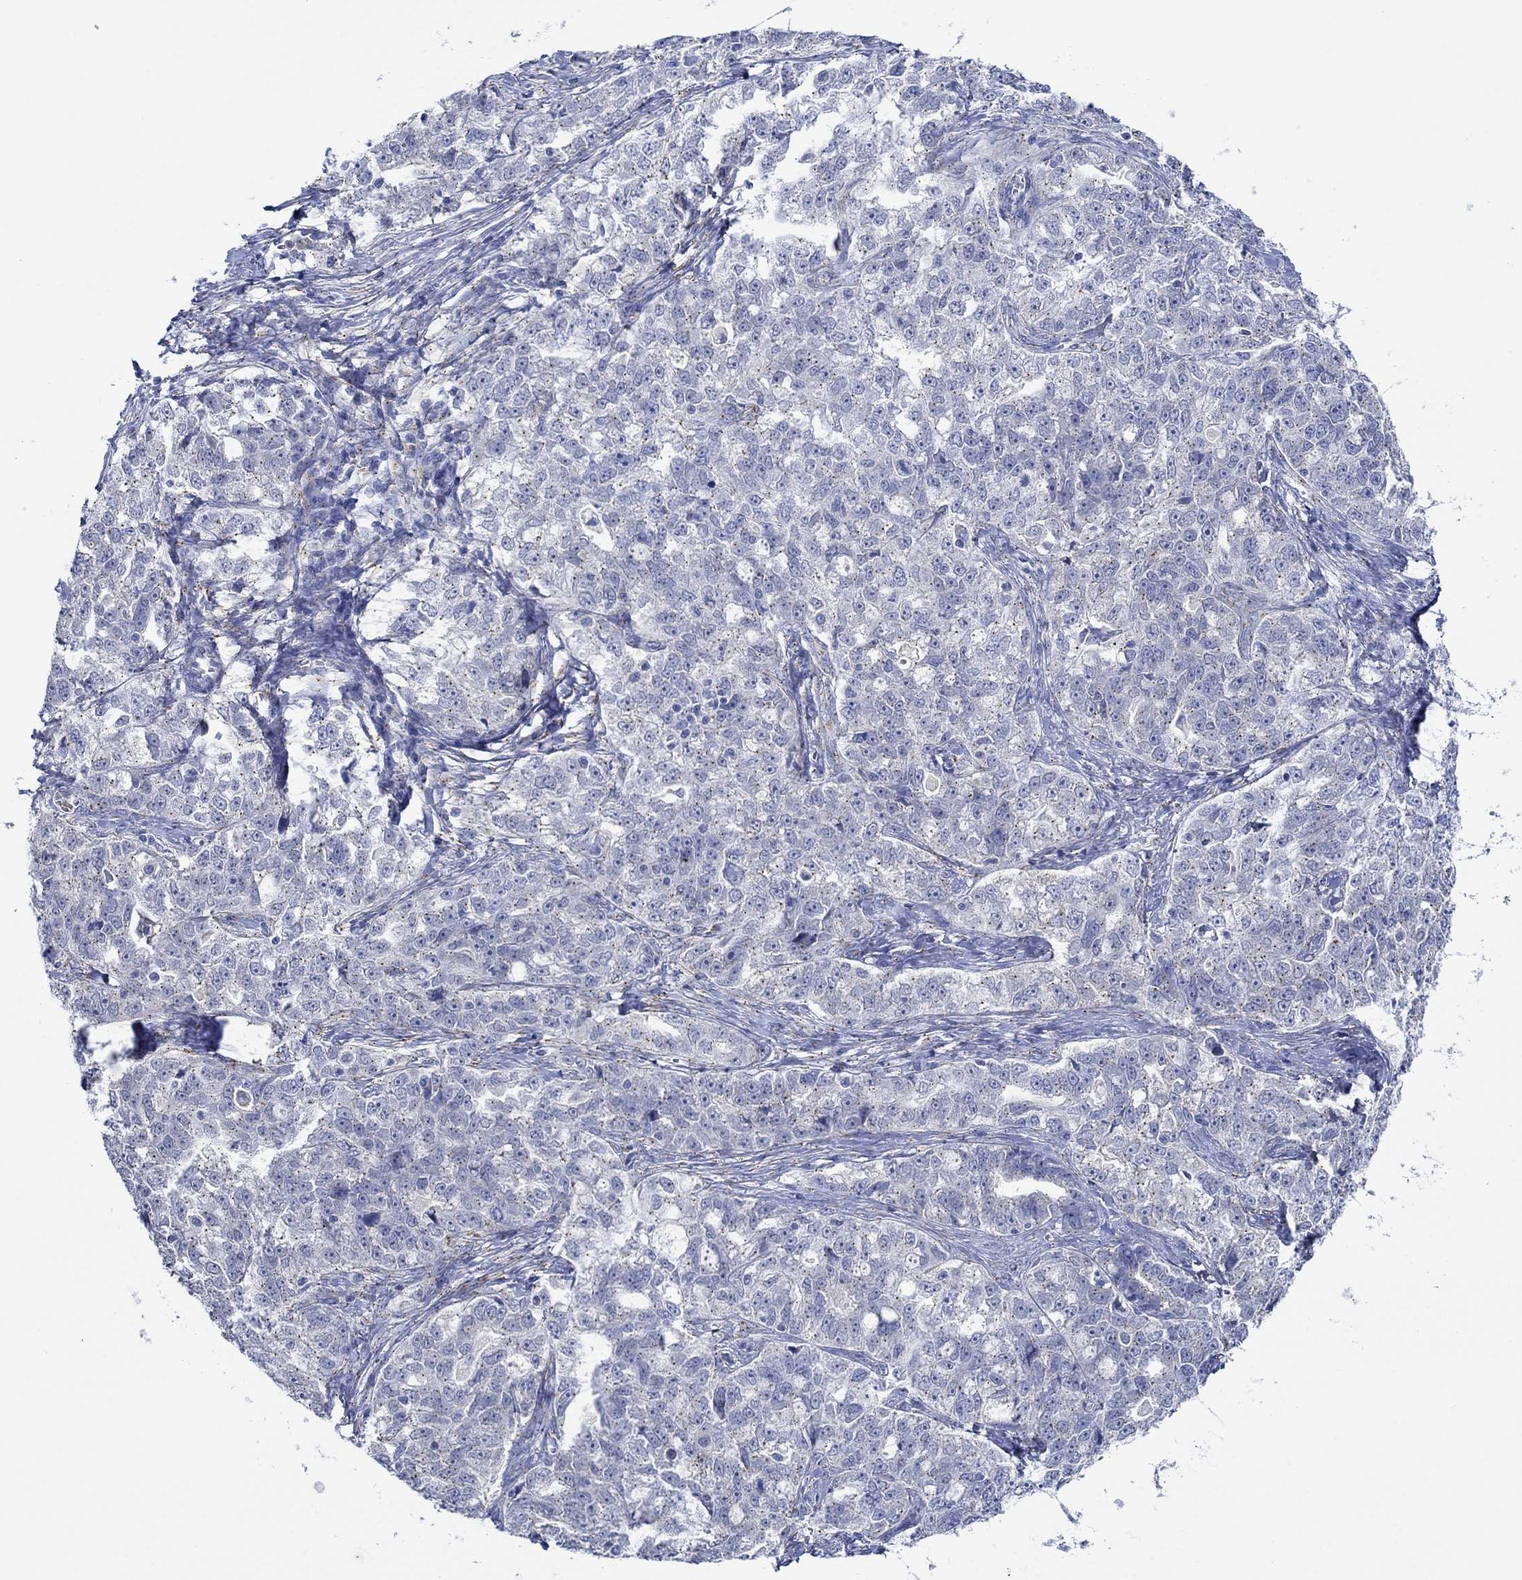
{"staining": {"intensity": "negative", "quantity": "none", "location": "none"}, "tissue": "ovarian cancer", "cell_type": "Tumor cells", "image_type": "cancer", "snomed": [{"axis": "morphology", "description": "Cystadenocarcinoma, serous, NOS"}, {"axis": "topography", "description": "Ovary"}], "caption": "Human serous cystadenocarcinoma (ovarian) stained for a protein using immunohistochemistry displays no positivity in tumor cells.", "gene": "CPM", "patient": {"sex": "female", "age": 51}}